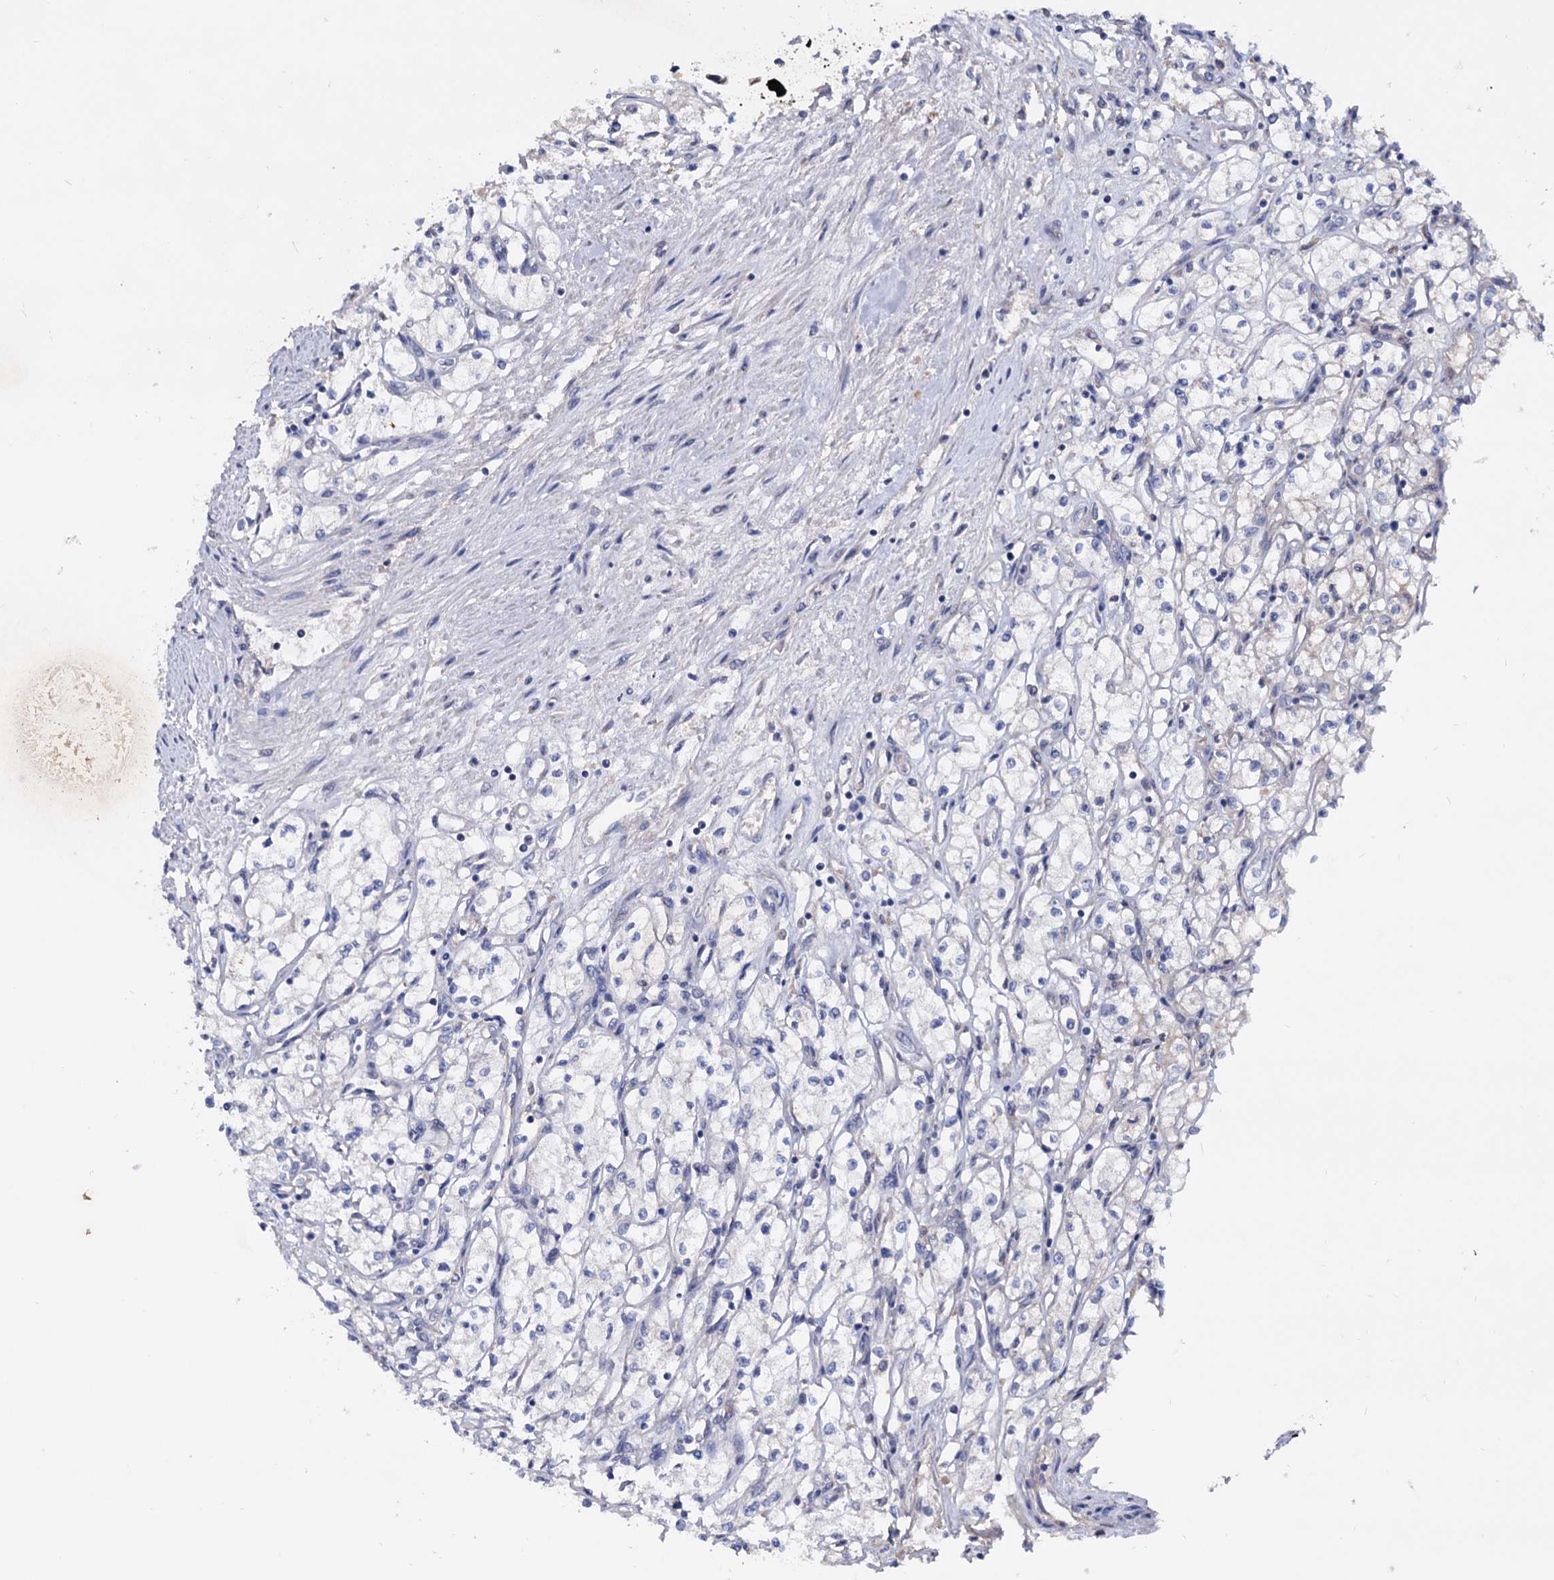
{"staining": {"intensity": "negative", "quantity": "none", "location": "none"}, "tissue": "renal cancer", "cell_type": "Tumor cells", "image_type": "cancer", "snomed": [{"axis": "morphology", "description": "Adenocarcinoma, NOS"}, {"axis": "topography", "description": "Kidney"}], "caption": "The photomicrograph demonstrates no staining of tumor cells in renal cancer.", "gene": "NPAS4", "patient": {"sex": "male", "age": 59}}